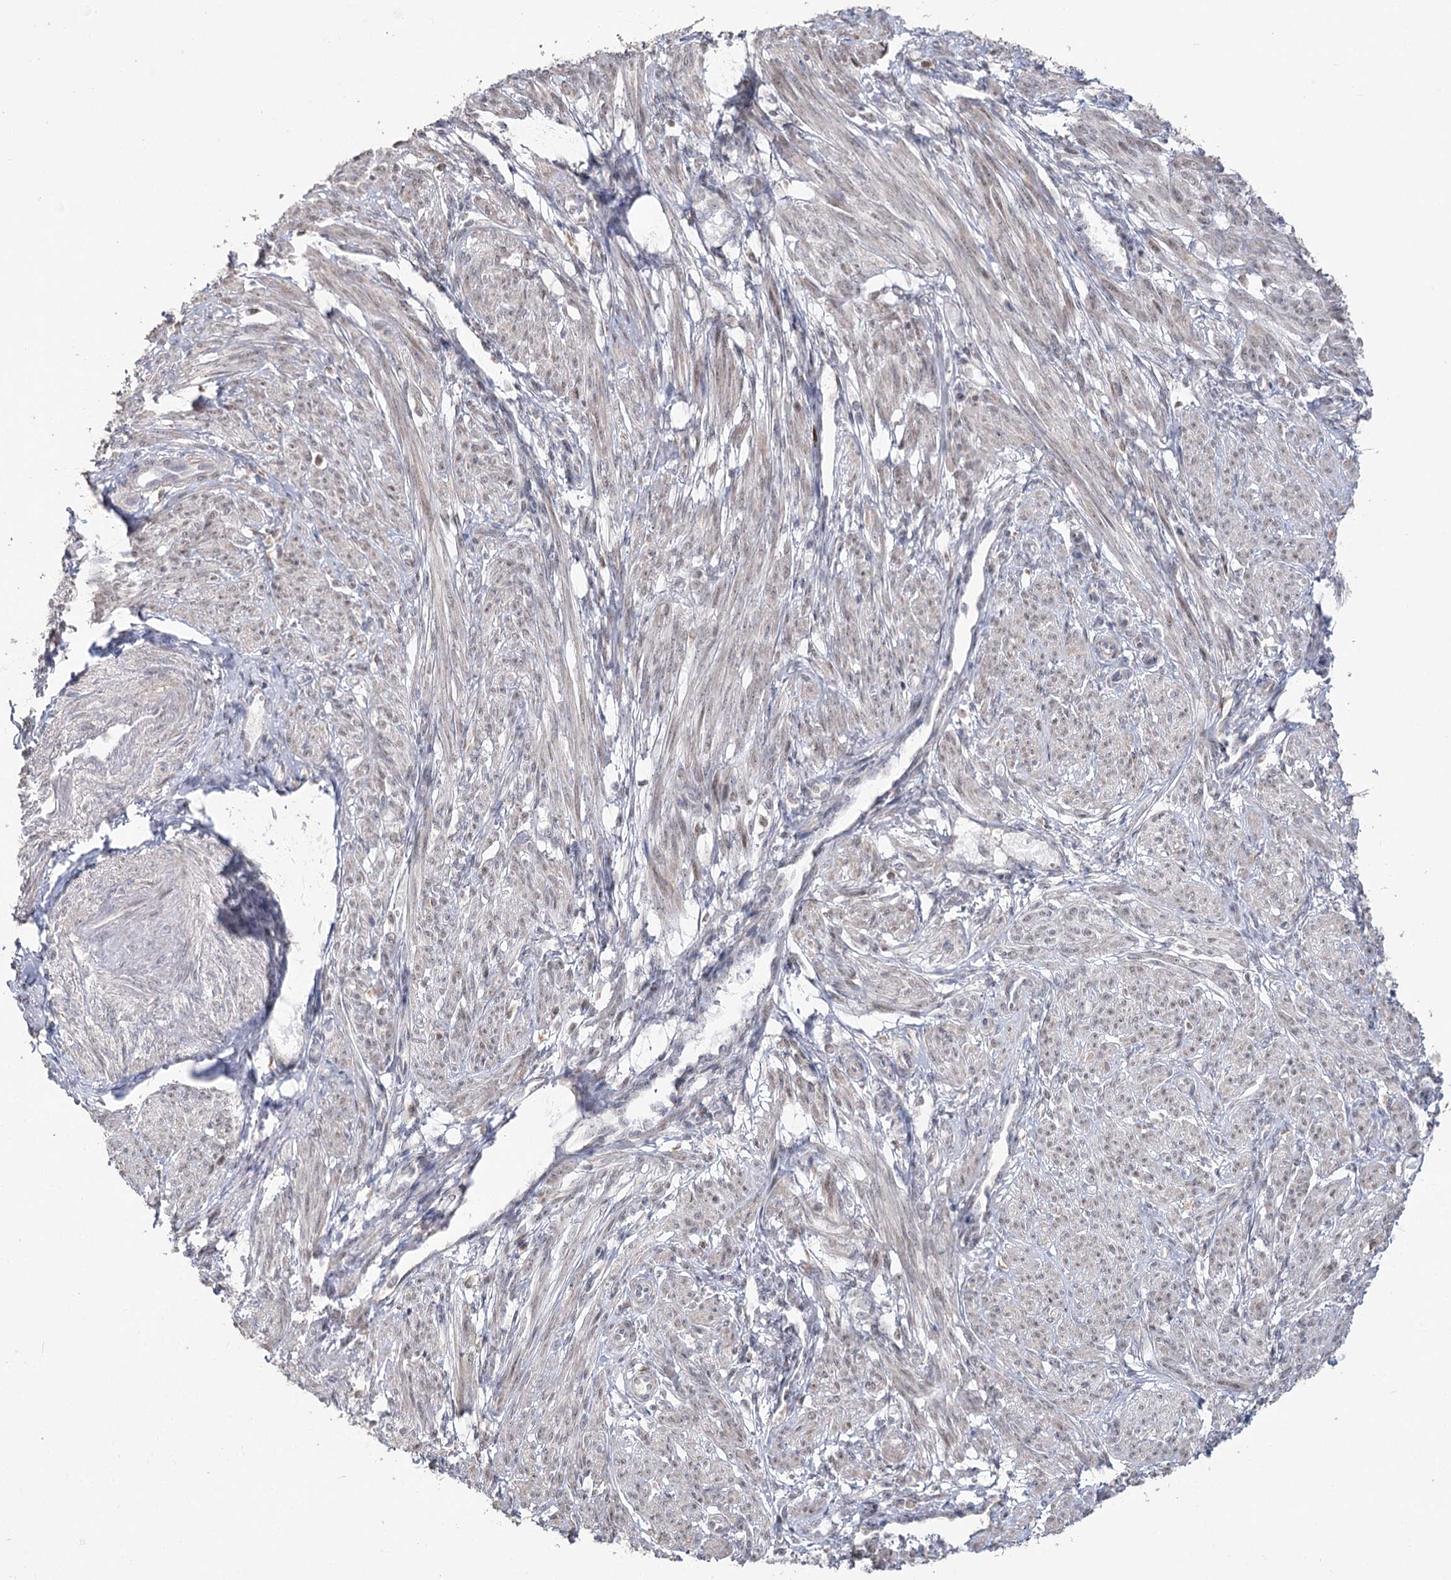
{"staining": {"intensity": "negative", "quantity": "none", "location": "none"}, "tissue": "smooth muscle", "cell_type": "Smooth muscle cells", "image_type": "normal", "snomed": [{"axis": "morphology", "description": "Normal tissue, NOS"}, {"axis": "topography", "description": "Smooth muscle"}], "caption": "The image shows no staining of smooth muscle cells in benign smooth muscle. (Immunohistochemistry, brightfield microscopy, high magnification).", "gene": "RUFY4", "patient": {"sex": "female", "age": 39}}